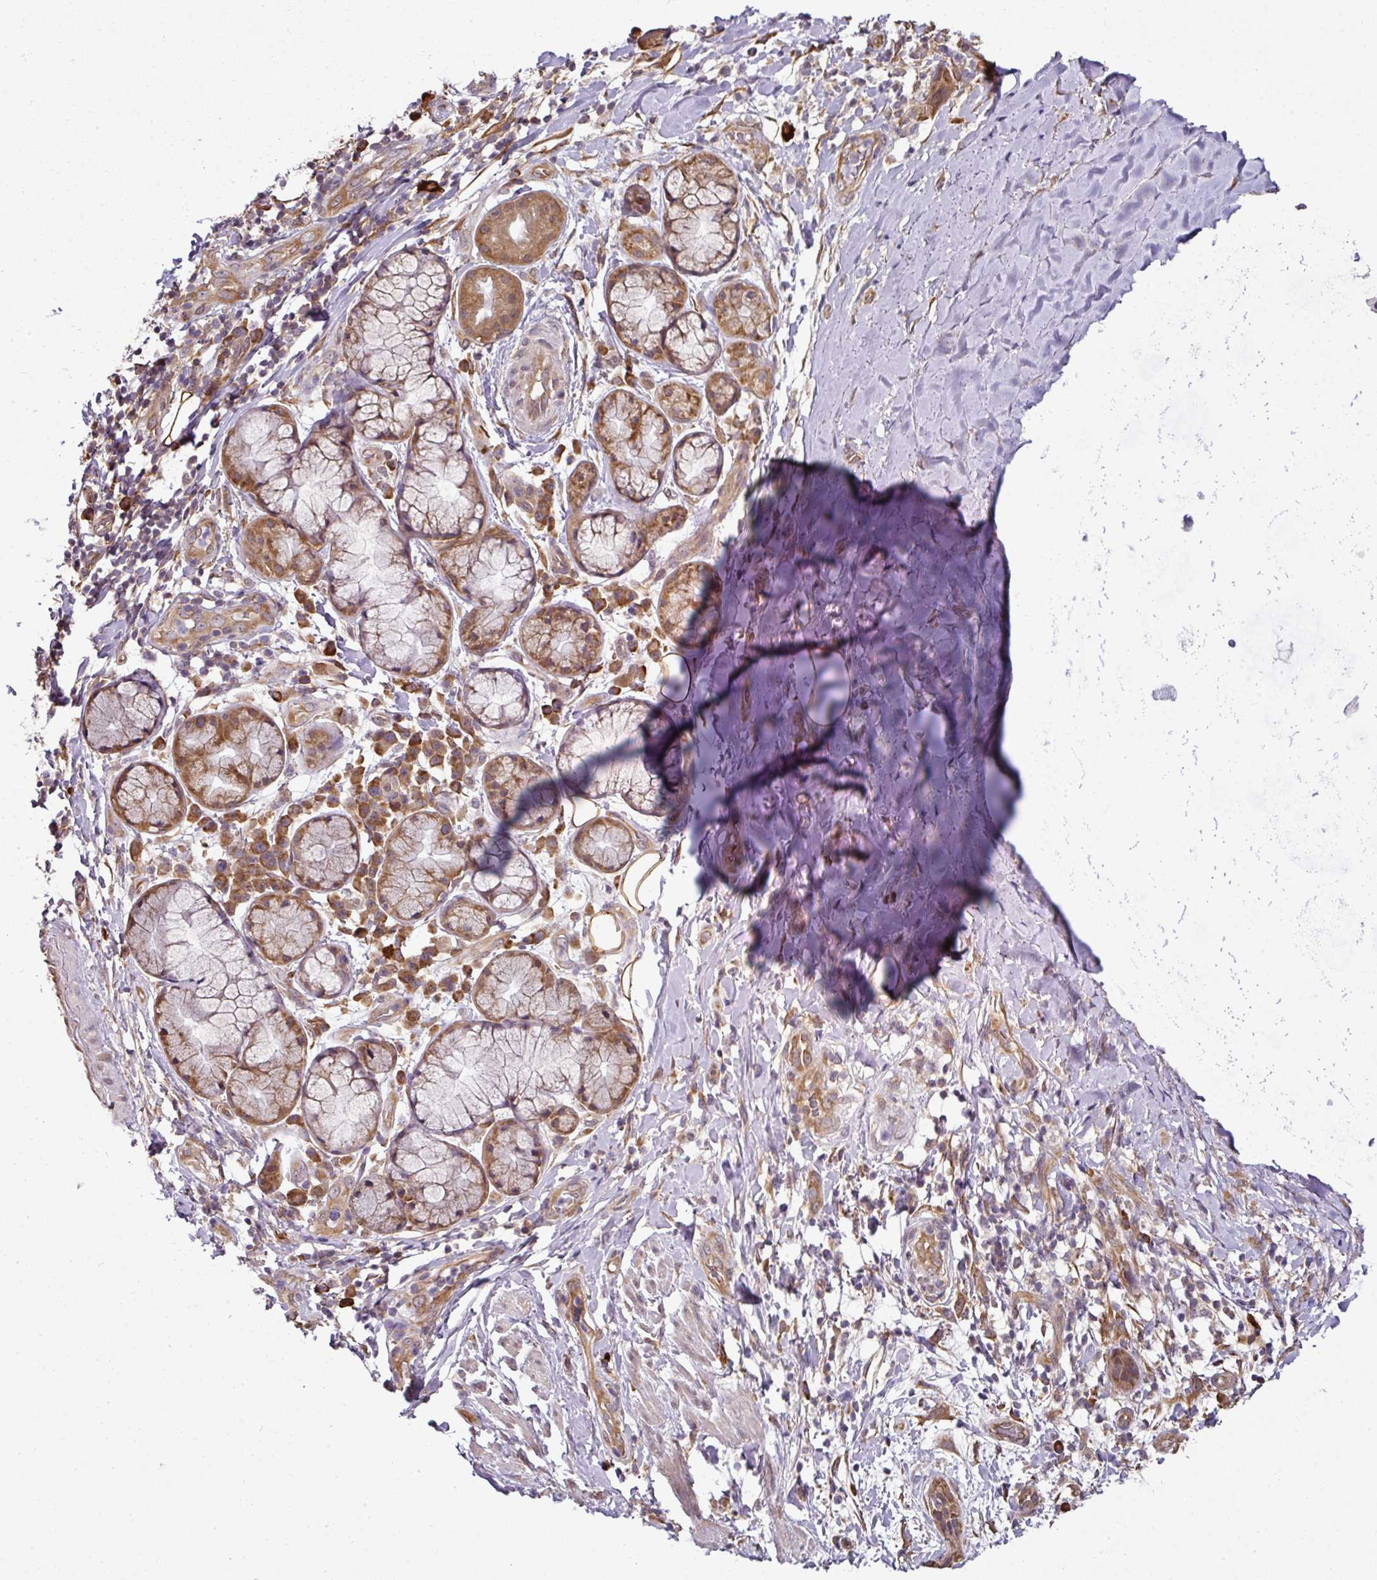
{"staining": {"intensity": "negative", "quantity": "none", "location": "none"}, "tissue": "soft tissue", "cell_type": "Fibroblasts", "image_type": "normal", "snomed": [{"axis": "morphology", "description": "Normal tissue, NOS"}, {"axis": "morphology", "description": "Squamous cell carcinoma, NOS"}, {"axis": "topography", "description": "Bronchus"}, {"axis": "topography", "description": "Lung"}], "caption": "This histopathology image is of unremarkable soft tissue stained with immunohistochemistry (IHC) to label a protein in brown with the nuclei are counter-stained blue. There is no expression in fibroblasts.", "gene": "RBM14", "patient": {"sex": "female", "age": 70}}